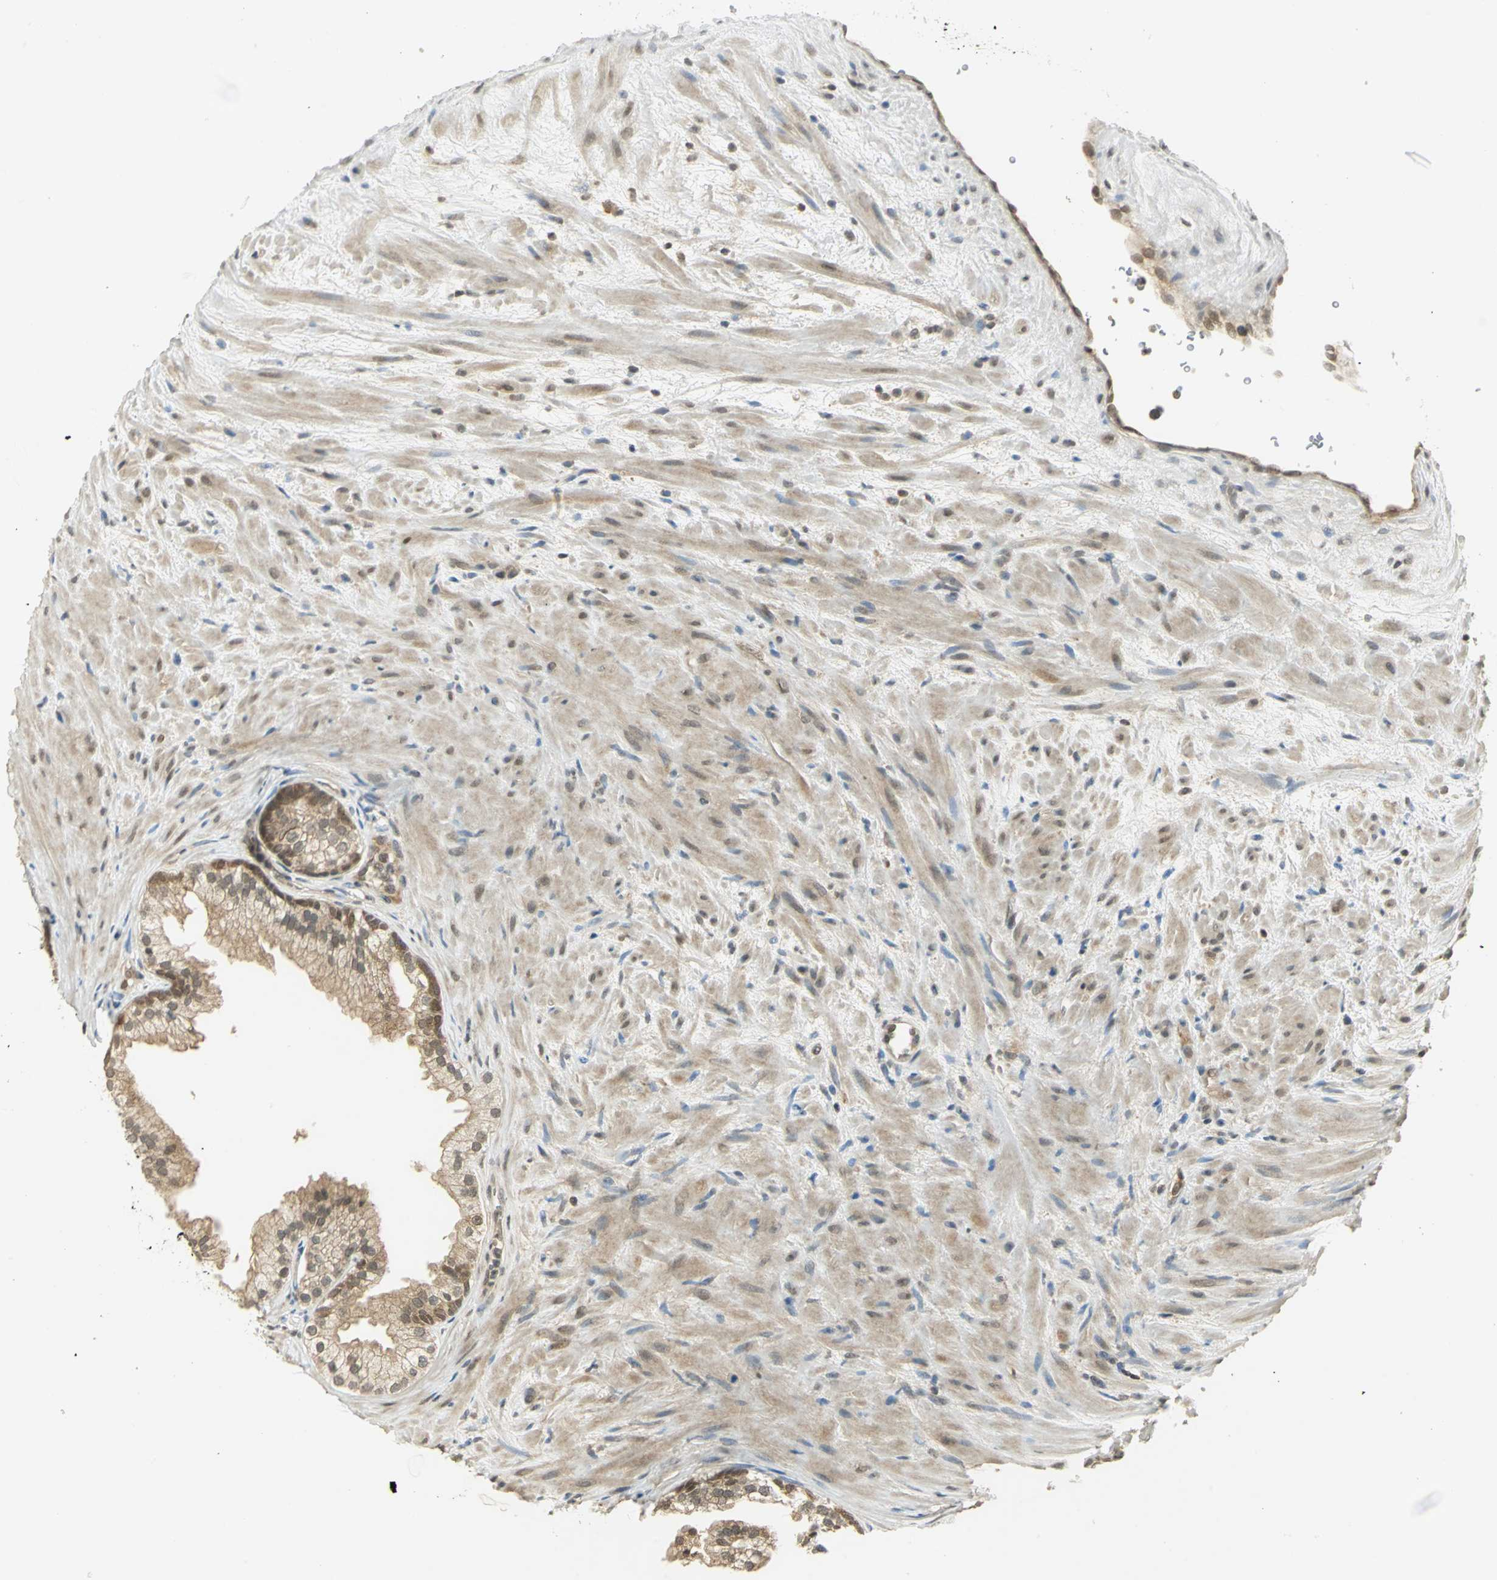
{"staining": {"intensity": "weak", "quantity": ">75%", "location": "cytoplasmic/membranous,nuclear"}, "tissue": "prostate", "cell_type": "Glandular cells", "image_type": "normal", "snomed": [{"axis": "morphology", "description": "Normal tissue, NOS"}, {"axis": "topography", "description": "Prostate"}], "caption": "IHC (DAB (3,3'-diaminobenzidine)) staining of normal human prostate exhibits weak cytoplasmic/membranous,nuclear protein positivity in approximately >75% of glandular cells.", "gene": "CDC34", "patient": {"sex": "male", "age": 76}}